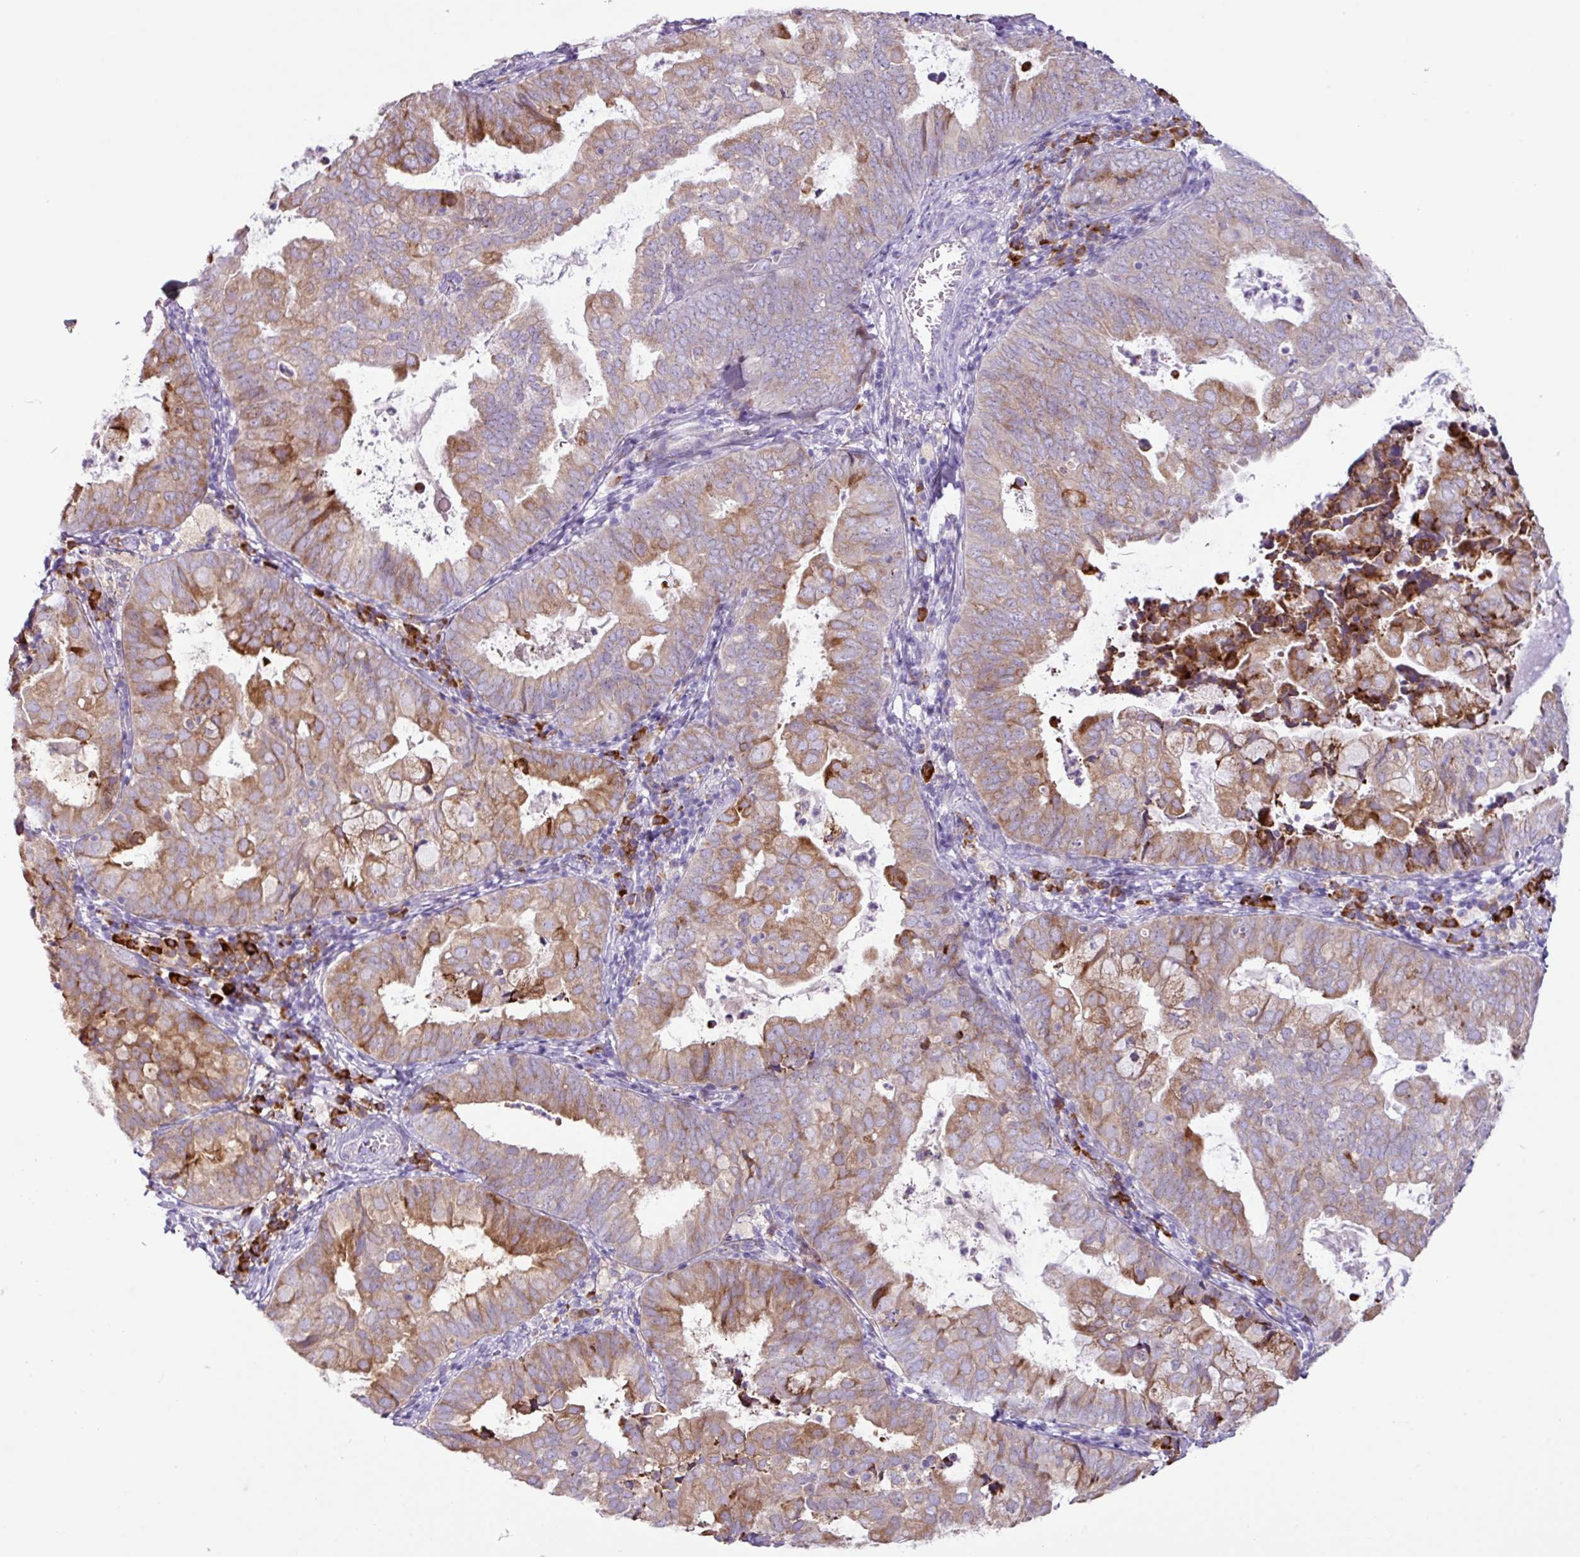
{"staining": {"intensity": "moderate", "quantity": "25%-75%", "location": "cytoplasmic/membranous"}, "tissue": "endometrial cancer", "cell_type": "Tumor cells", "image_type": "cancer", "snomed": [{"axis": "morphology", "description": "Adenocarcinoma, NOS"}, {"axis": "topography", "description": "Endometrium"}], "caption": "This image demonstrates immunohistochemistry (IHC) staining of endometrial cancer (adenocarcinoma), with medium moderate cytoplasmic/membranous staining in approximately 25%-75% of tumor cells.", "gene": "RGS21", "patient": {"sex": "female", "age": 80}}